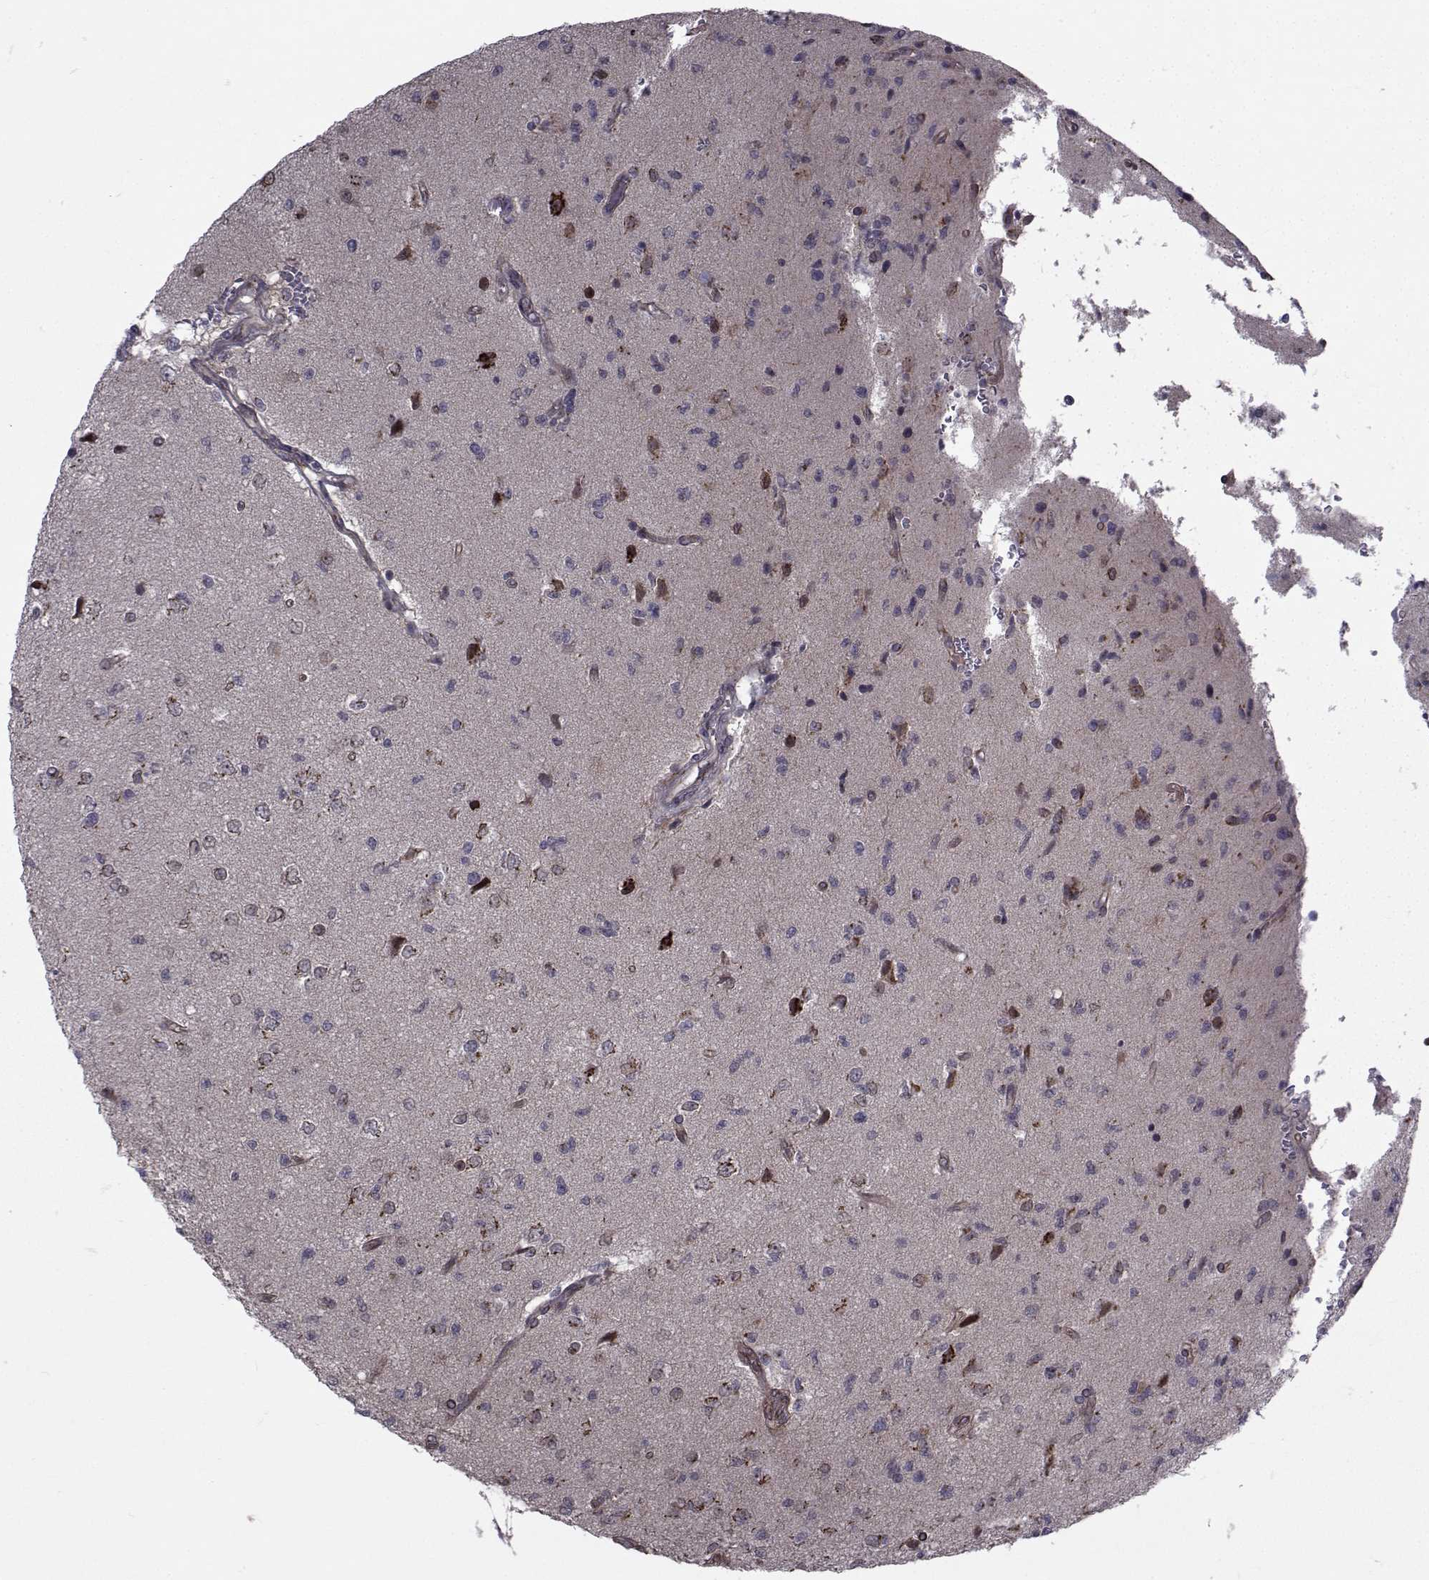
{"staining": {"intensity": "negative", "quantity": "none", "location": "none"}, "tissue": "glioma", "cell_type": "Tumor cells", "image_type": "cancer", "snomed": [{"axis": "morphology", "description": "Glioma, malignant, High grade"}, {"axis": "topography", "description": "Brain"}], "caption": "Immunohistochemistry image of glioma stained for a protein (brown), which shows no staining in tumor cells.", "gene": "ATP6V1C2", "patient": {"sex": "male", "age": 56}}